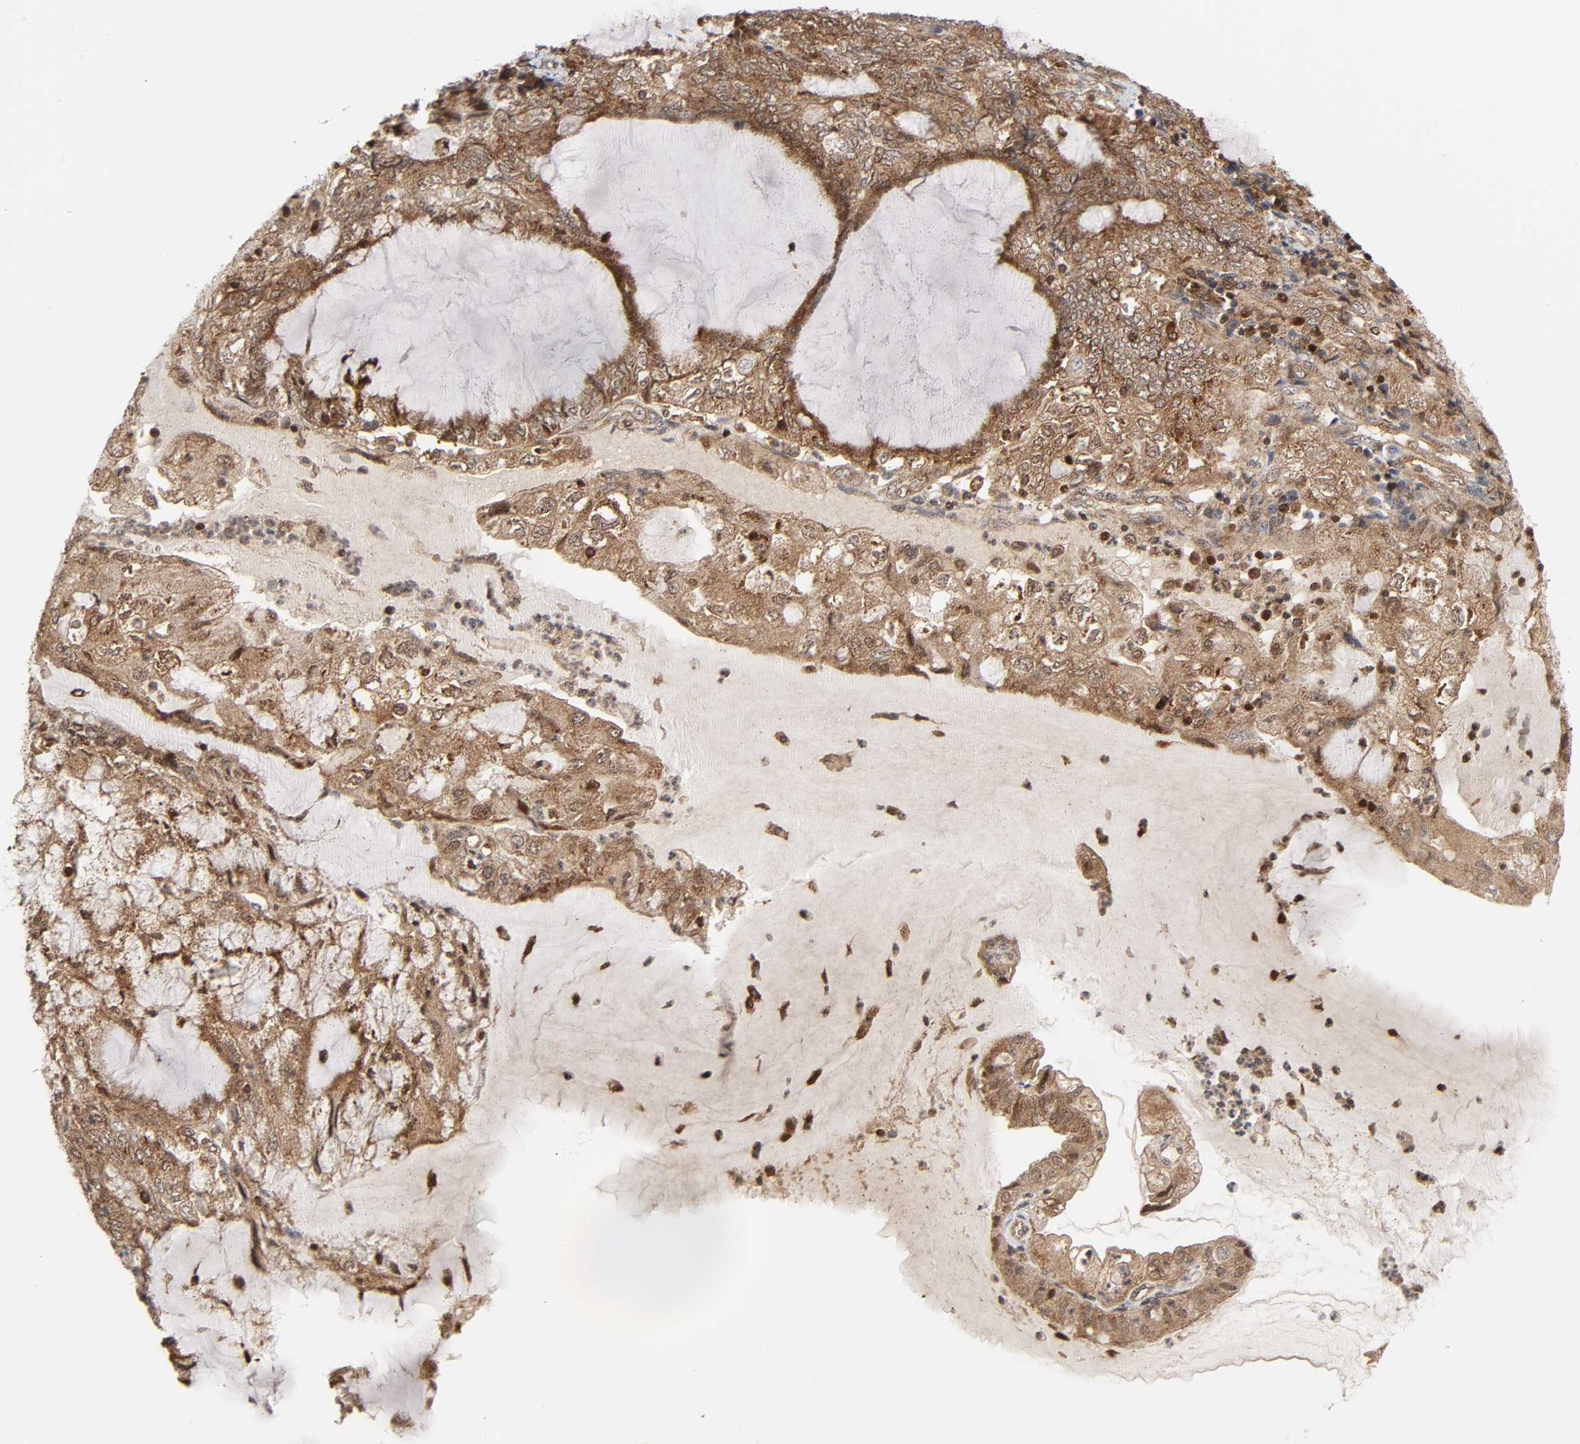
{"staining": {"intensity": "moderate", "quantity": "<25%", "location": "cytoplasmic/membranous"}, "tissue": "endometrial cancer", "cell_type": "Tumor cells", "image_type": "cancer", "snomed": [{"axis": "morphology", "description": "Adenocarcinoma, NOS"}, {"axis": "topography", "description": "Endometrium"}], "caption": "There is low levels of moderate cytoplasmic/membranous positivity in tumor cells of adenocarcinoma (endometrial), as demonstrated by immunohistochemical staining (brown color).", "gene": "MAPK1", "patient": {"sex": "female", "age": 81}}